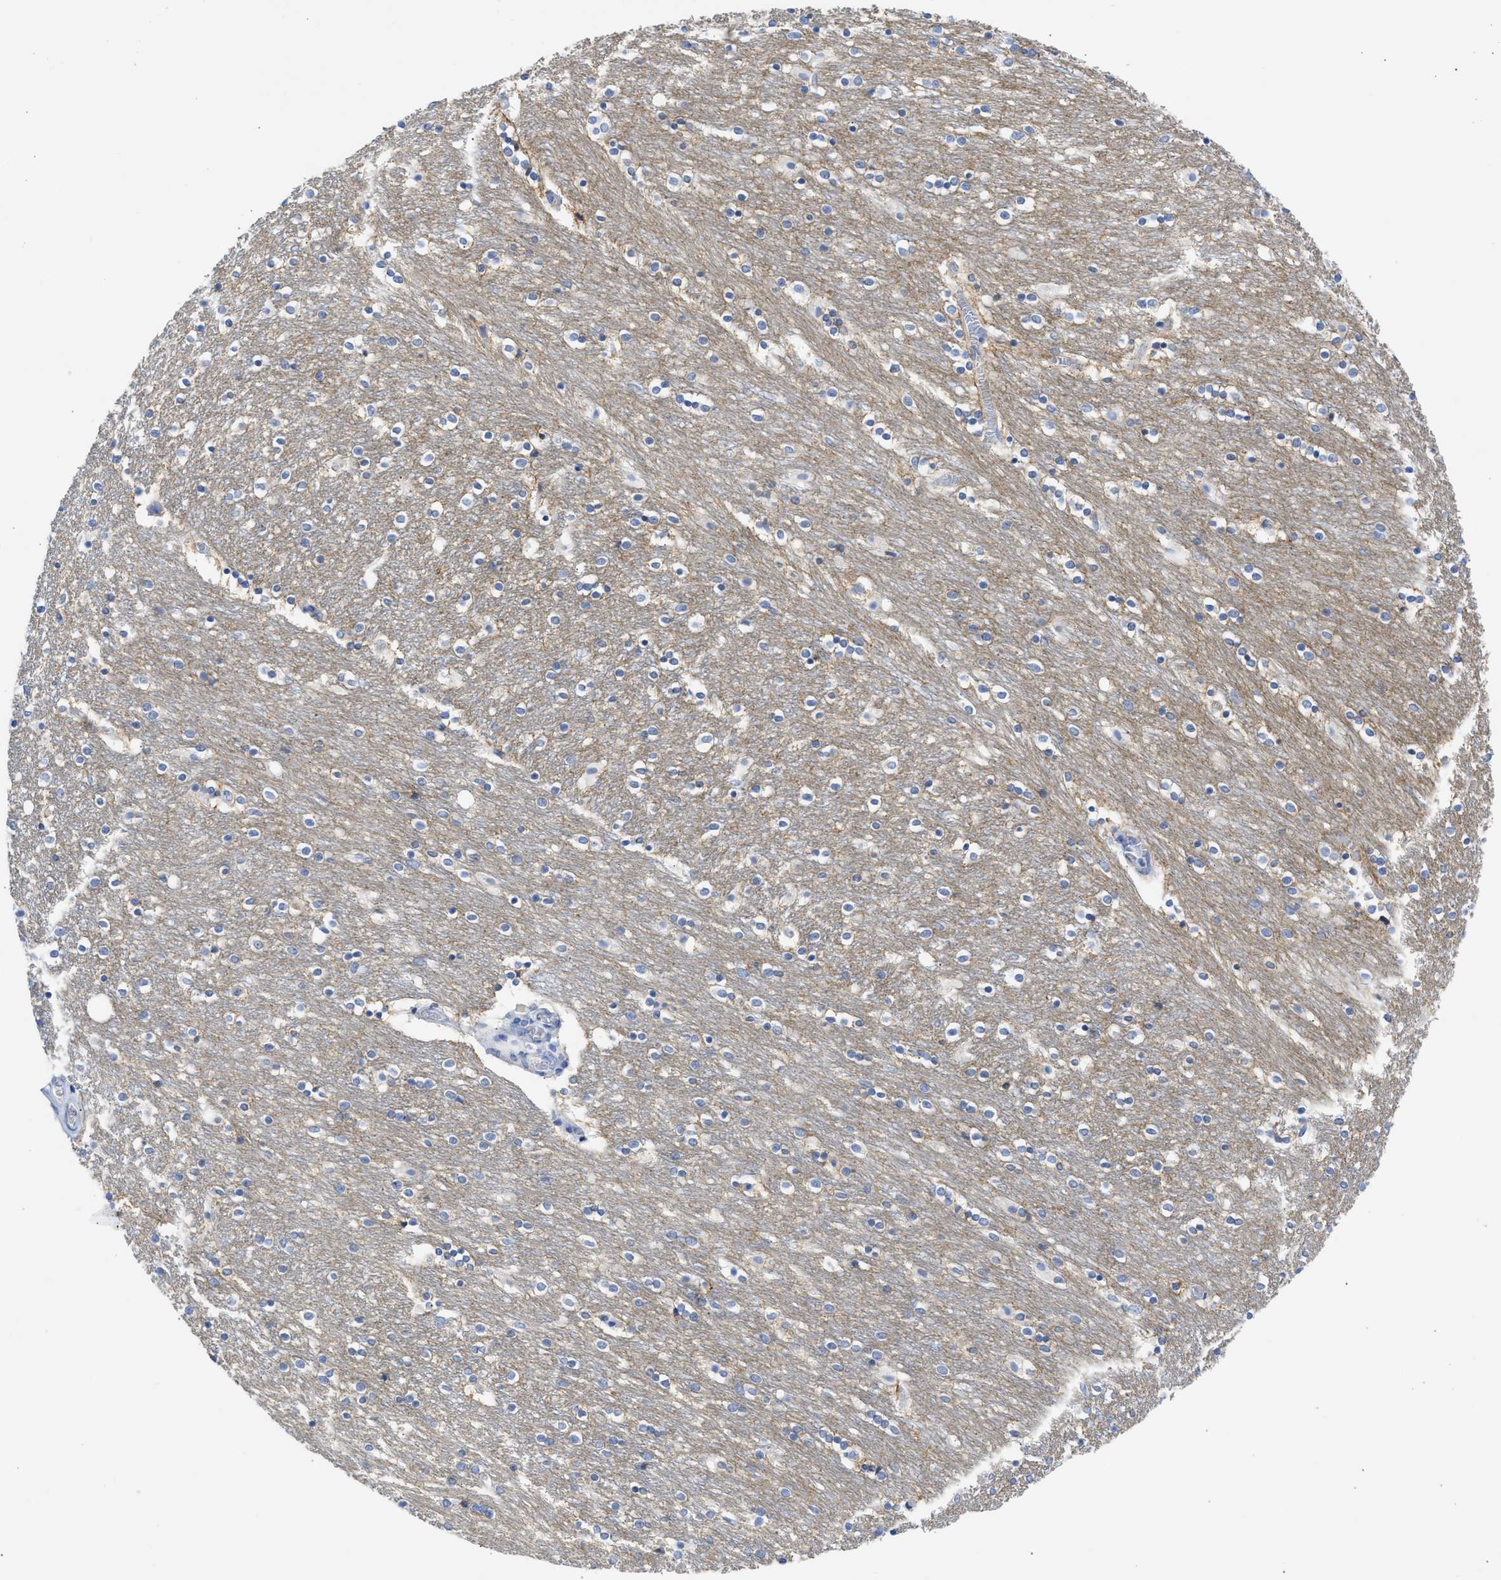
{"staining": {"intensity": "negative", "quantity": "none", "location": "none"}, "tissue": "caudate", "cell_type": "Glial cells", "image_type": "normal", "snomed": [{"axis": "morphology", "description": "Normal tissue, NOS"}, {"axis": "topography", "description": "Lateral ventricle wall"}], "caption": "High power microscopy image of an immunohistochemistry (IHC) micrograph of benign caudate, revealing no significant staining in glial cells. (DAB immunohistochemistry with hematoxylin counter stain).", "gene": "NCAM1", "patient": {"sex": "female", "age": 54}}